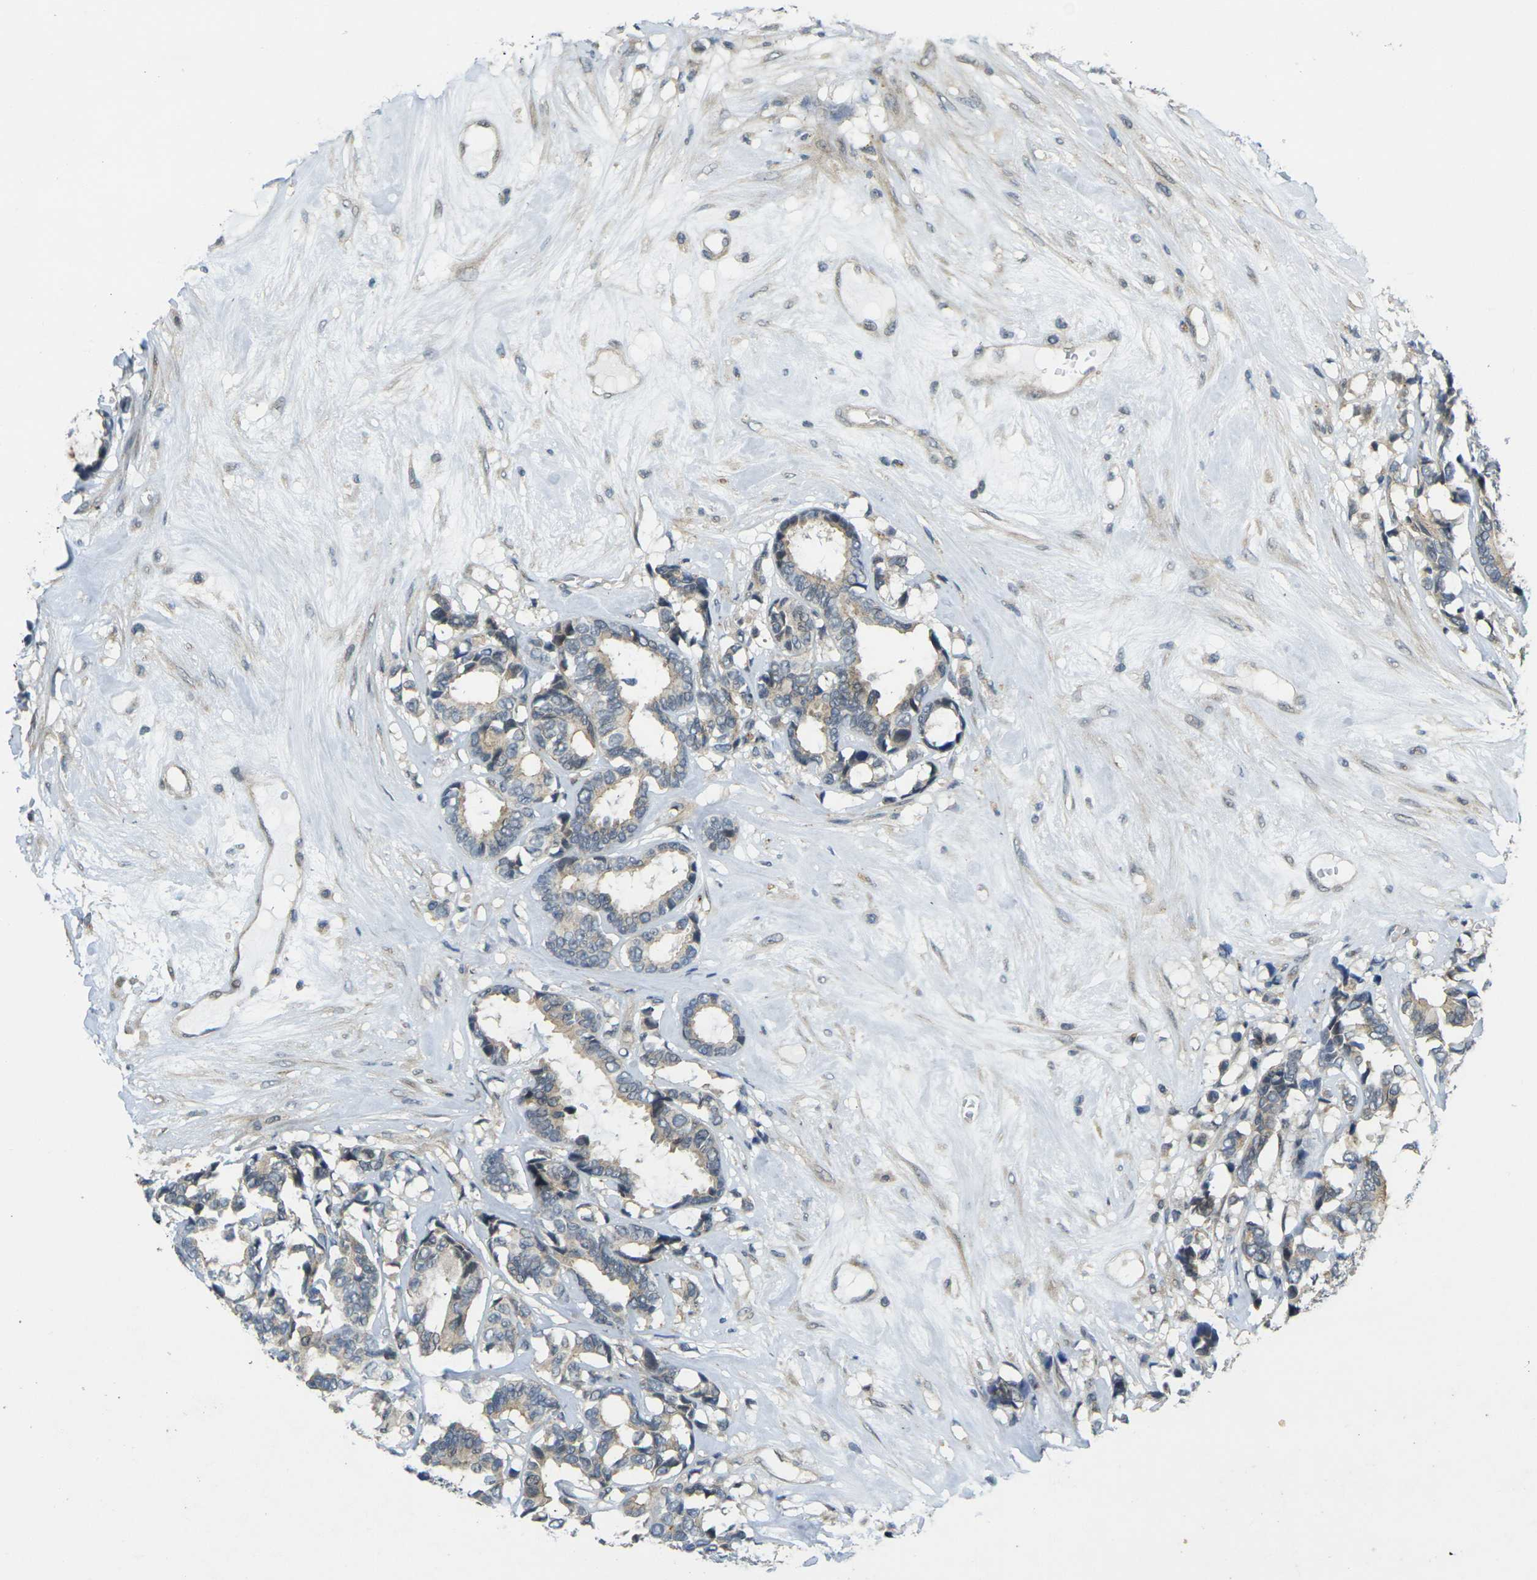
{"staining": {"intensity": "weak", "quantity": "25%-75%", "location": "cytoplasmic/membranous"}, "tissue": "breast cancer", "cell_type": "Tumor cells", "image_type": "cancer", "snomed": [{"axis": "morphology", "description": "Duct carcinoma"}, {"axis": "topography", "description": "Breast"}], "caption": "Weak cytoplasmic/membranous protein expression is identified in approximately 25%-75% of tumor cells in infiltrating ductal carcinoma (breast).", "gene": "KCTD10", "patient": {"sex": "female", "age": 87}}